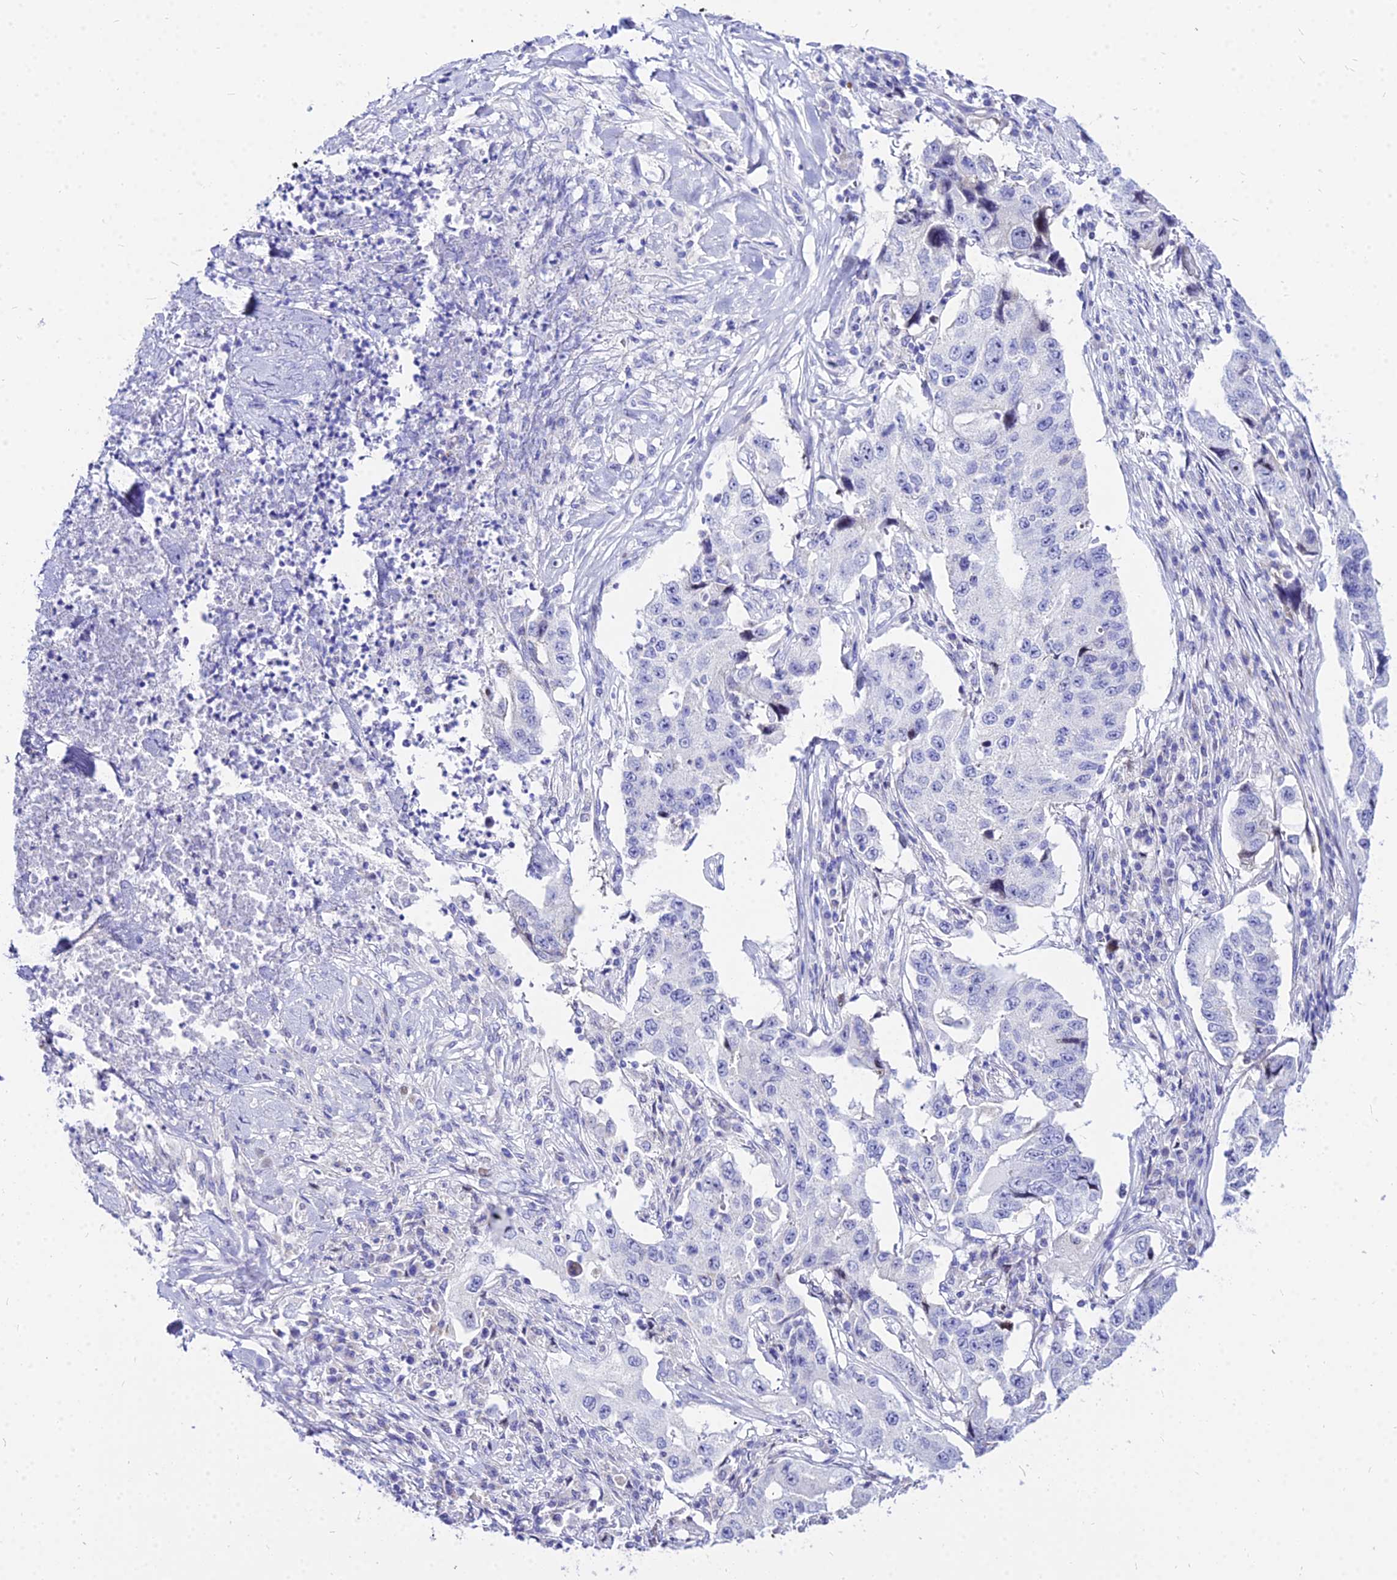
{"staining": {"intensity": "negative", "quantity": "none", "location": "none"}, "tissue": "lung cancer", "cell_type": "Tumor cells", "image_type": "cancer", "snomed": [{"axis": "morphology", "description": "Adenocarcinoma, NOS"}, {"axis": "topography", "description": "Lung"}], "caption": "Image shows no significant protein expression in tumor cells of adenocarcinoma (lung).", "gene": "CARD18", "patient": {"sex": "female", "age": 51}}